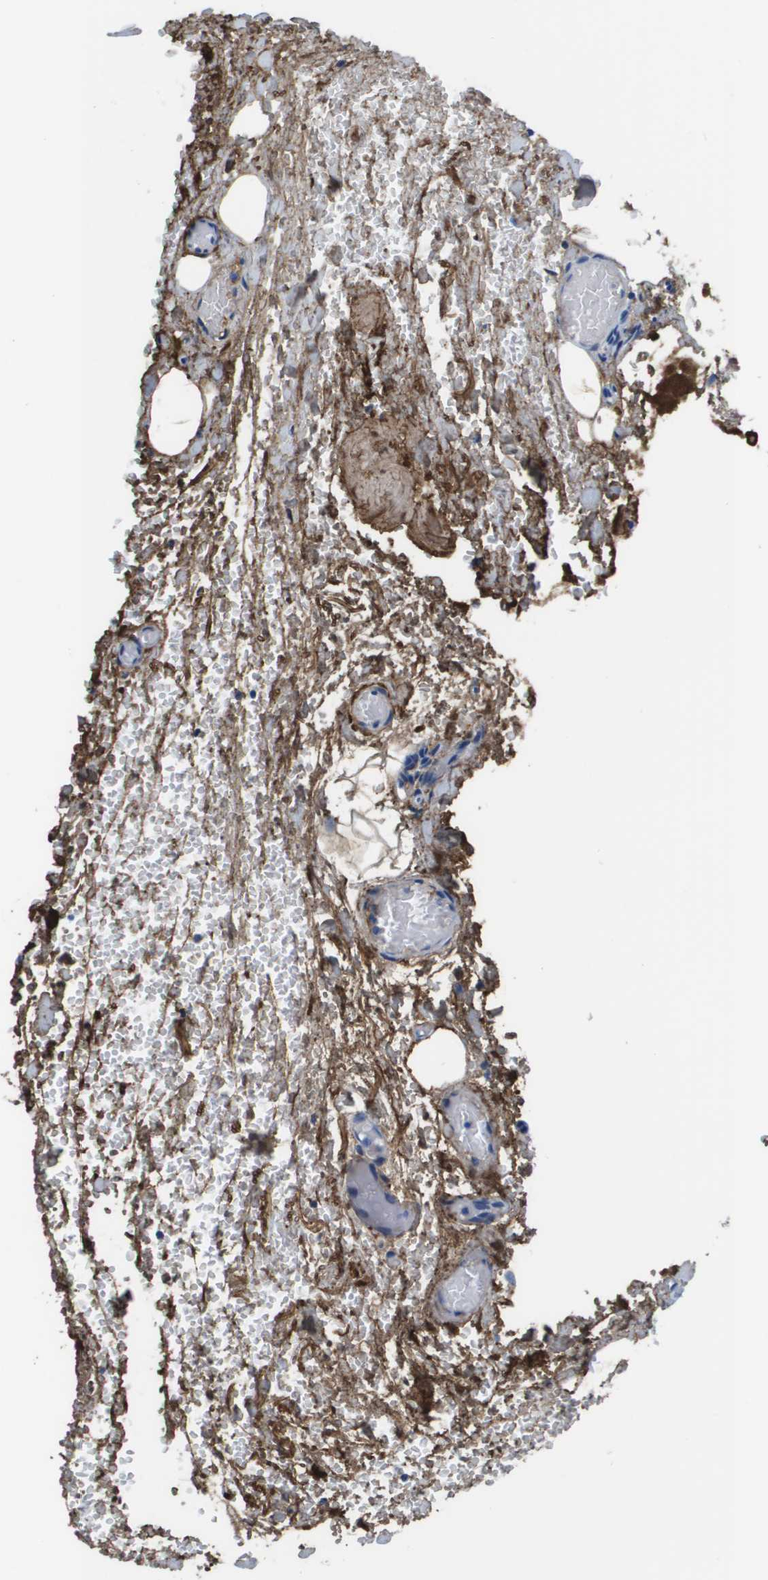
{"staining": {"intensity": "negative", "quantity": "none", "location": "none"}, "tissue": "adipose tissue", "cell_type": "Adipocytes", "image_type": "normal", "snomed": [{"axis": "morphology", "description": "Normal tissue, NOS"}, {"axis": "morphology", "description": "Adenocarcinoma, NOS"}, {"axis": "topography", "description": "Esophagus"}], "caption": "Immunohistochemistry (IHC) image of normal adipose tissue stained for a protein (brown), which exhibits no positivity in adipocytes.", "gene": "VTN", "patient": {"sex": "male", "age": 62}}